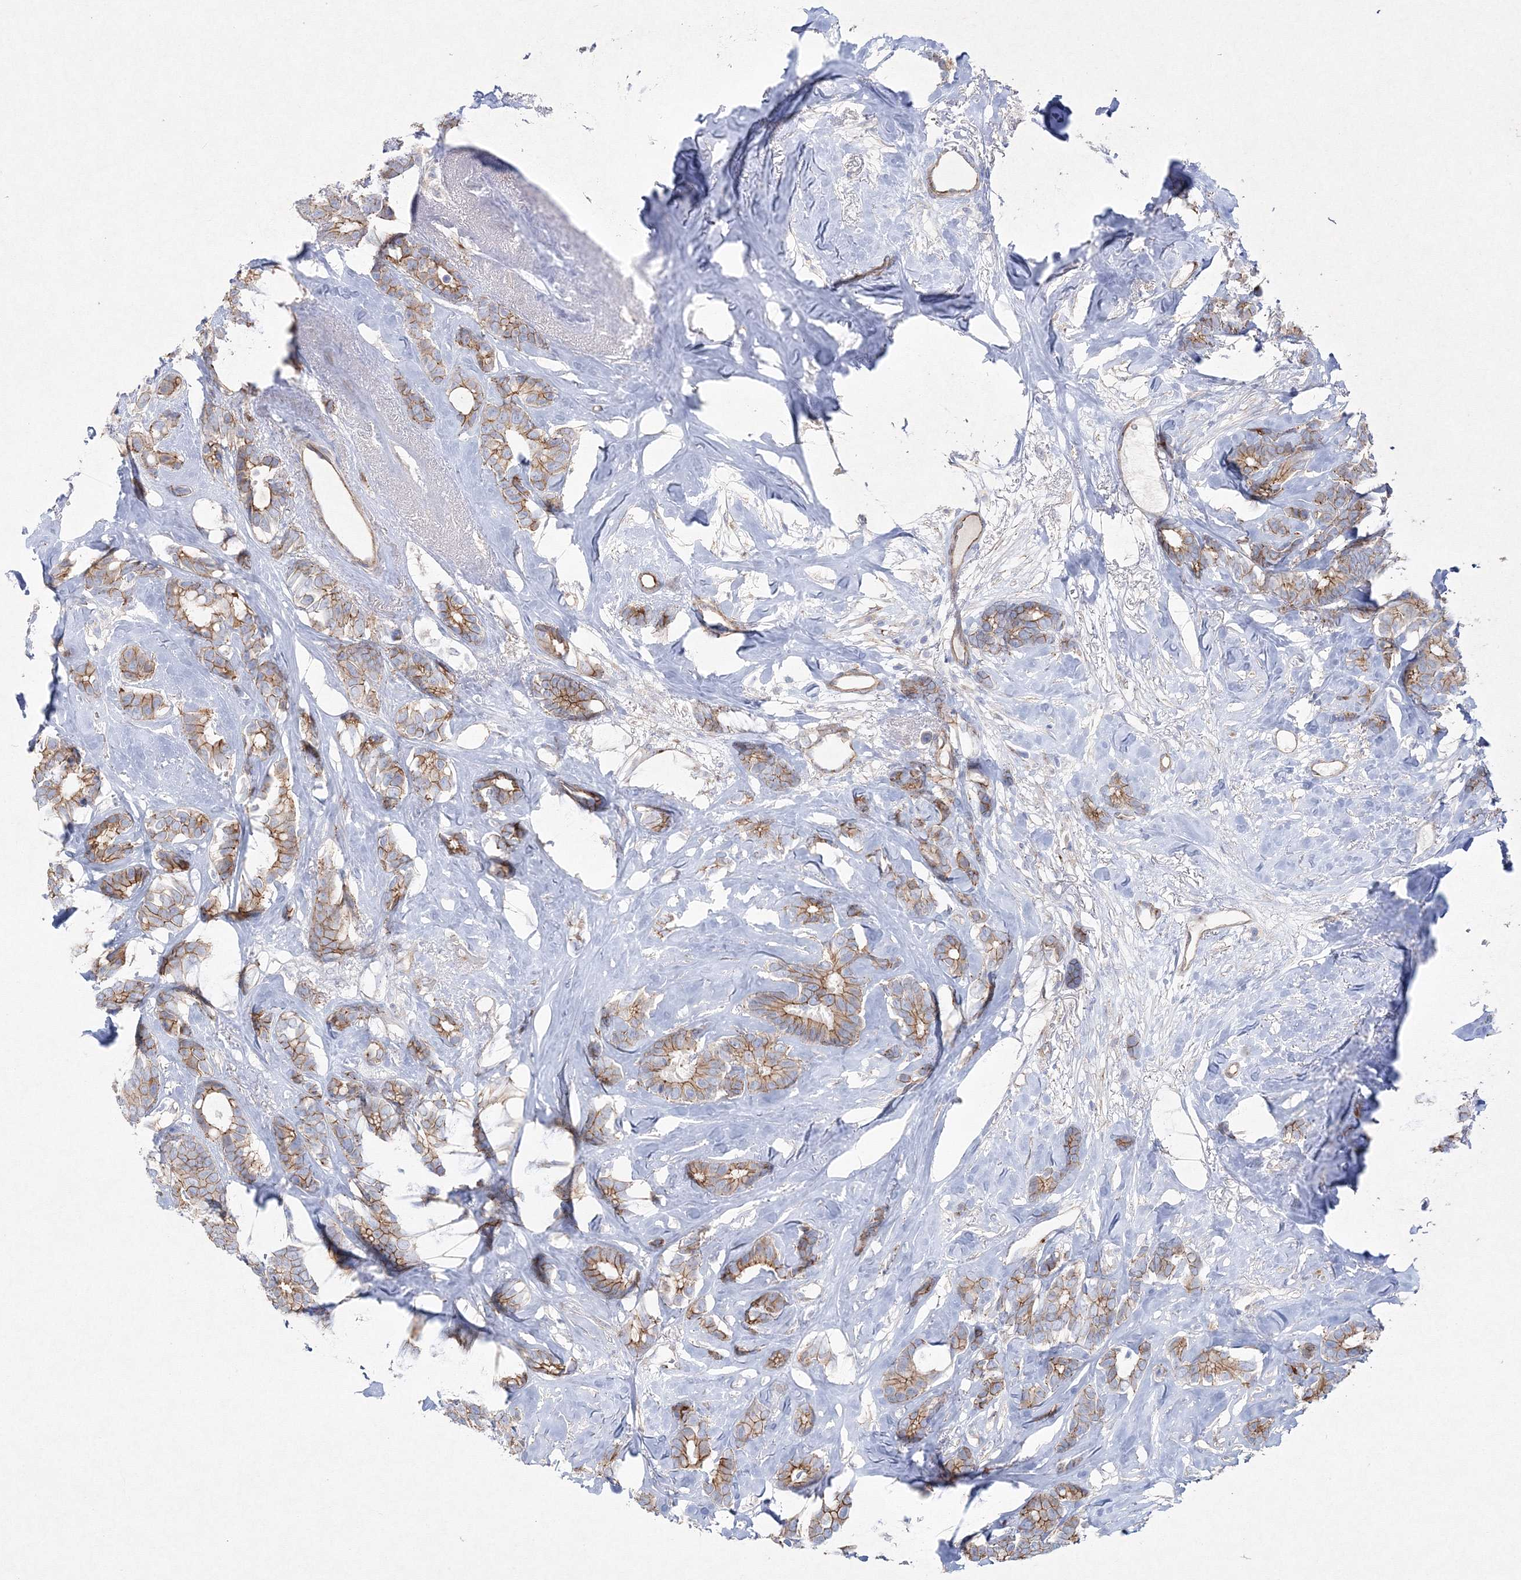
{"staining": {"intensity": "moderate", "quantity": ">75%", "location": "cytoplasmic/membranous"}, "tissue": "breast cancer", "cell_type": "Tumor cells", "image_type": "cancer", "snomed": [{"axis": "morphology", "description": "Duct carcinoma"}, {"axis": "topography", "description": "Breast"}], "caption": "Invasive ductal carcinoma (breast) was stained to show a protein in brown. There is medium levels of moderate cytoplasmic/membranous positivity in about >75% of tumor cells.", "gene": "NAA40", "patient": {"sex": "female", "age": 87}}